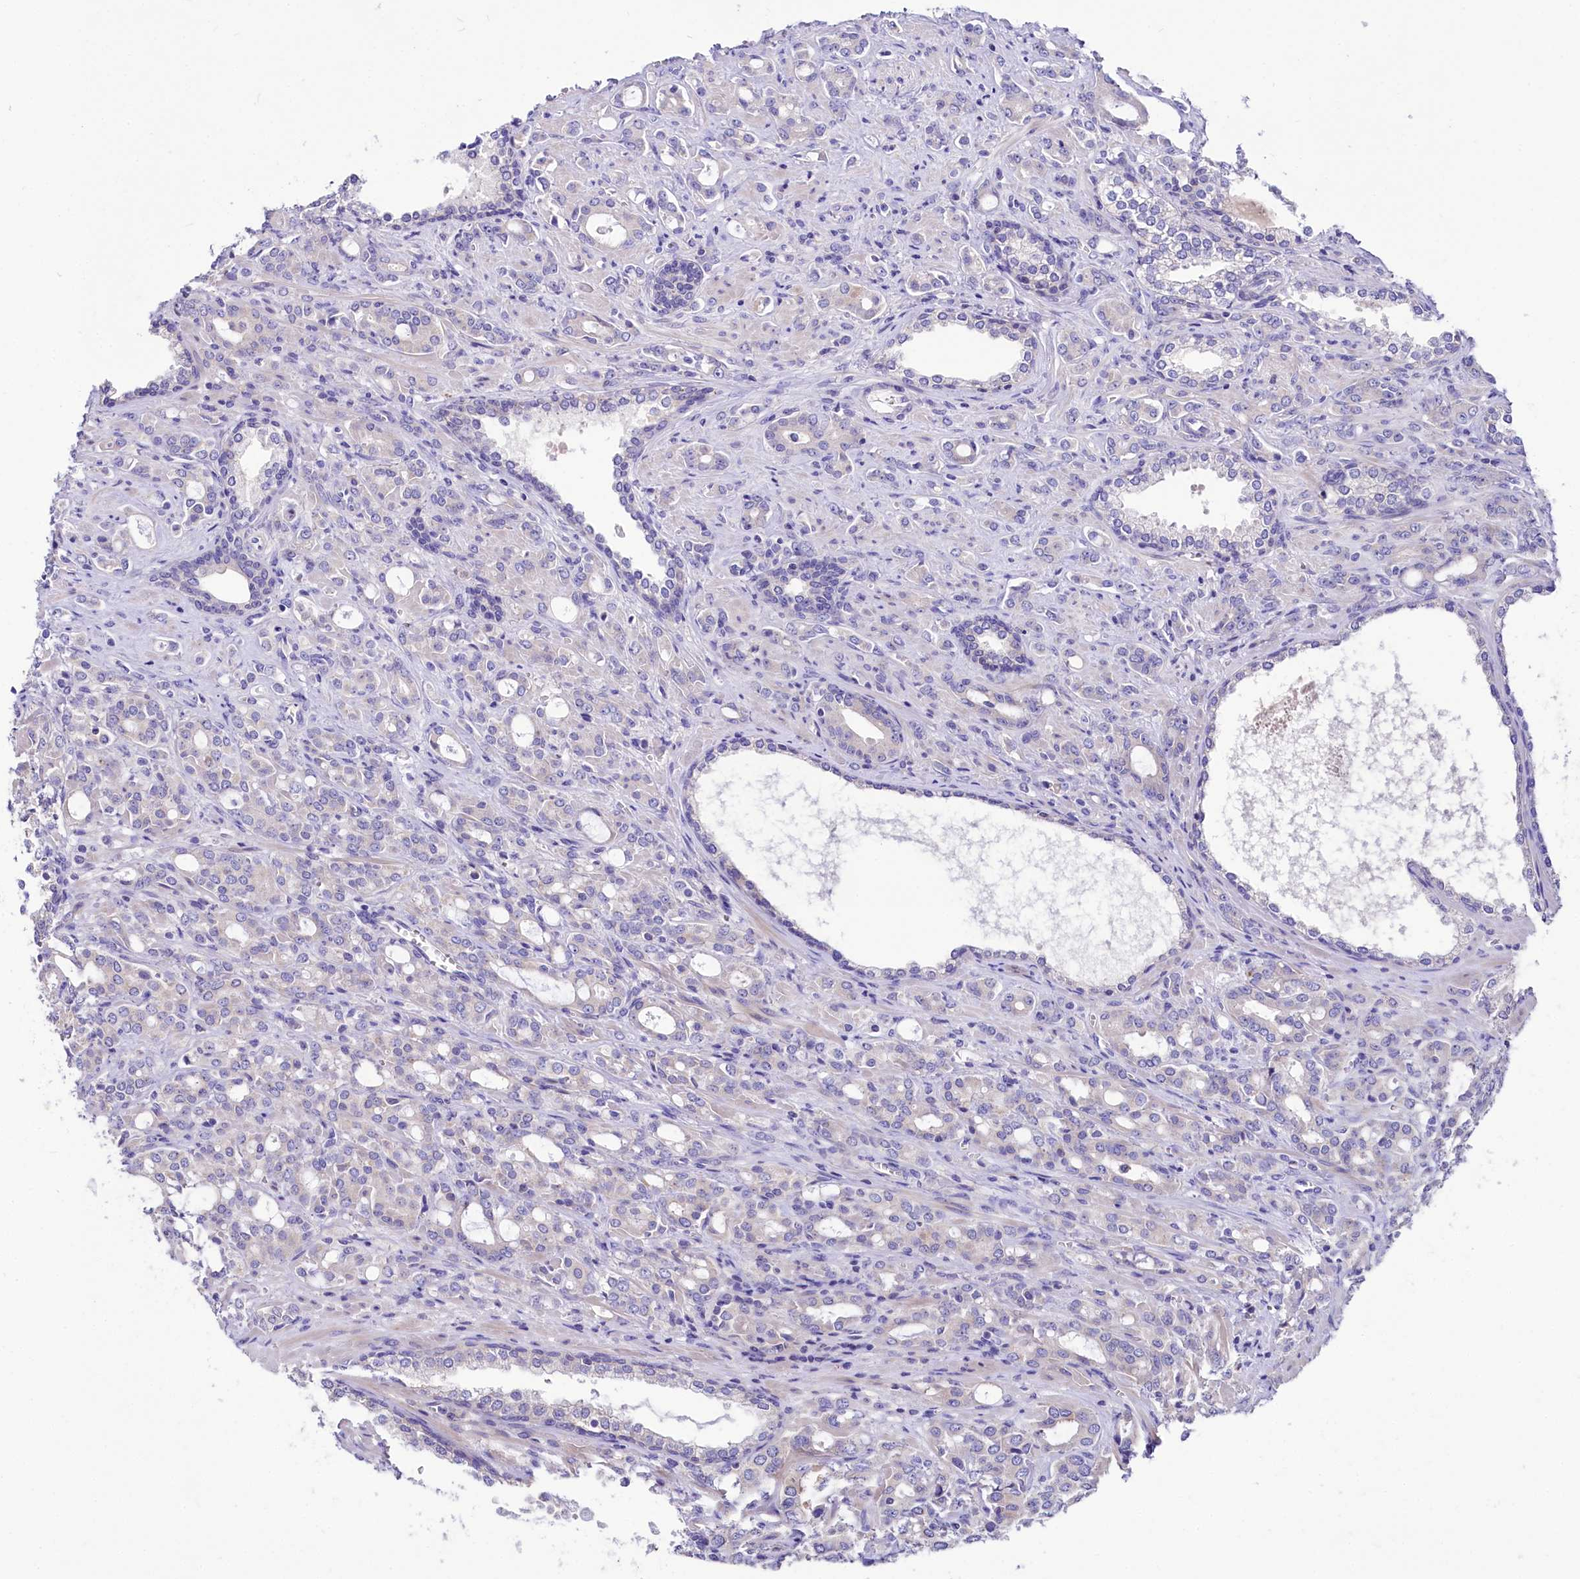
{"staining": {"intensity": "negative", "quantity": "none", "location": "none"}, "tissue": "prostate cancer", "cell_type": "Tumor cells", "image_type": "cancer", "snomed": [{"axis": "morphology", "description": "Adenocarcinoma, High grade"}, {"axis": "topography", "description": "Prostate"}], "caption": "Tumor cells show no significant protein staining in adenocarcinoma (high-grade) (prostate).", "gene": "ABHD5", "patient": {"sex": "male", "age": 72}}